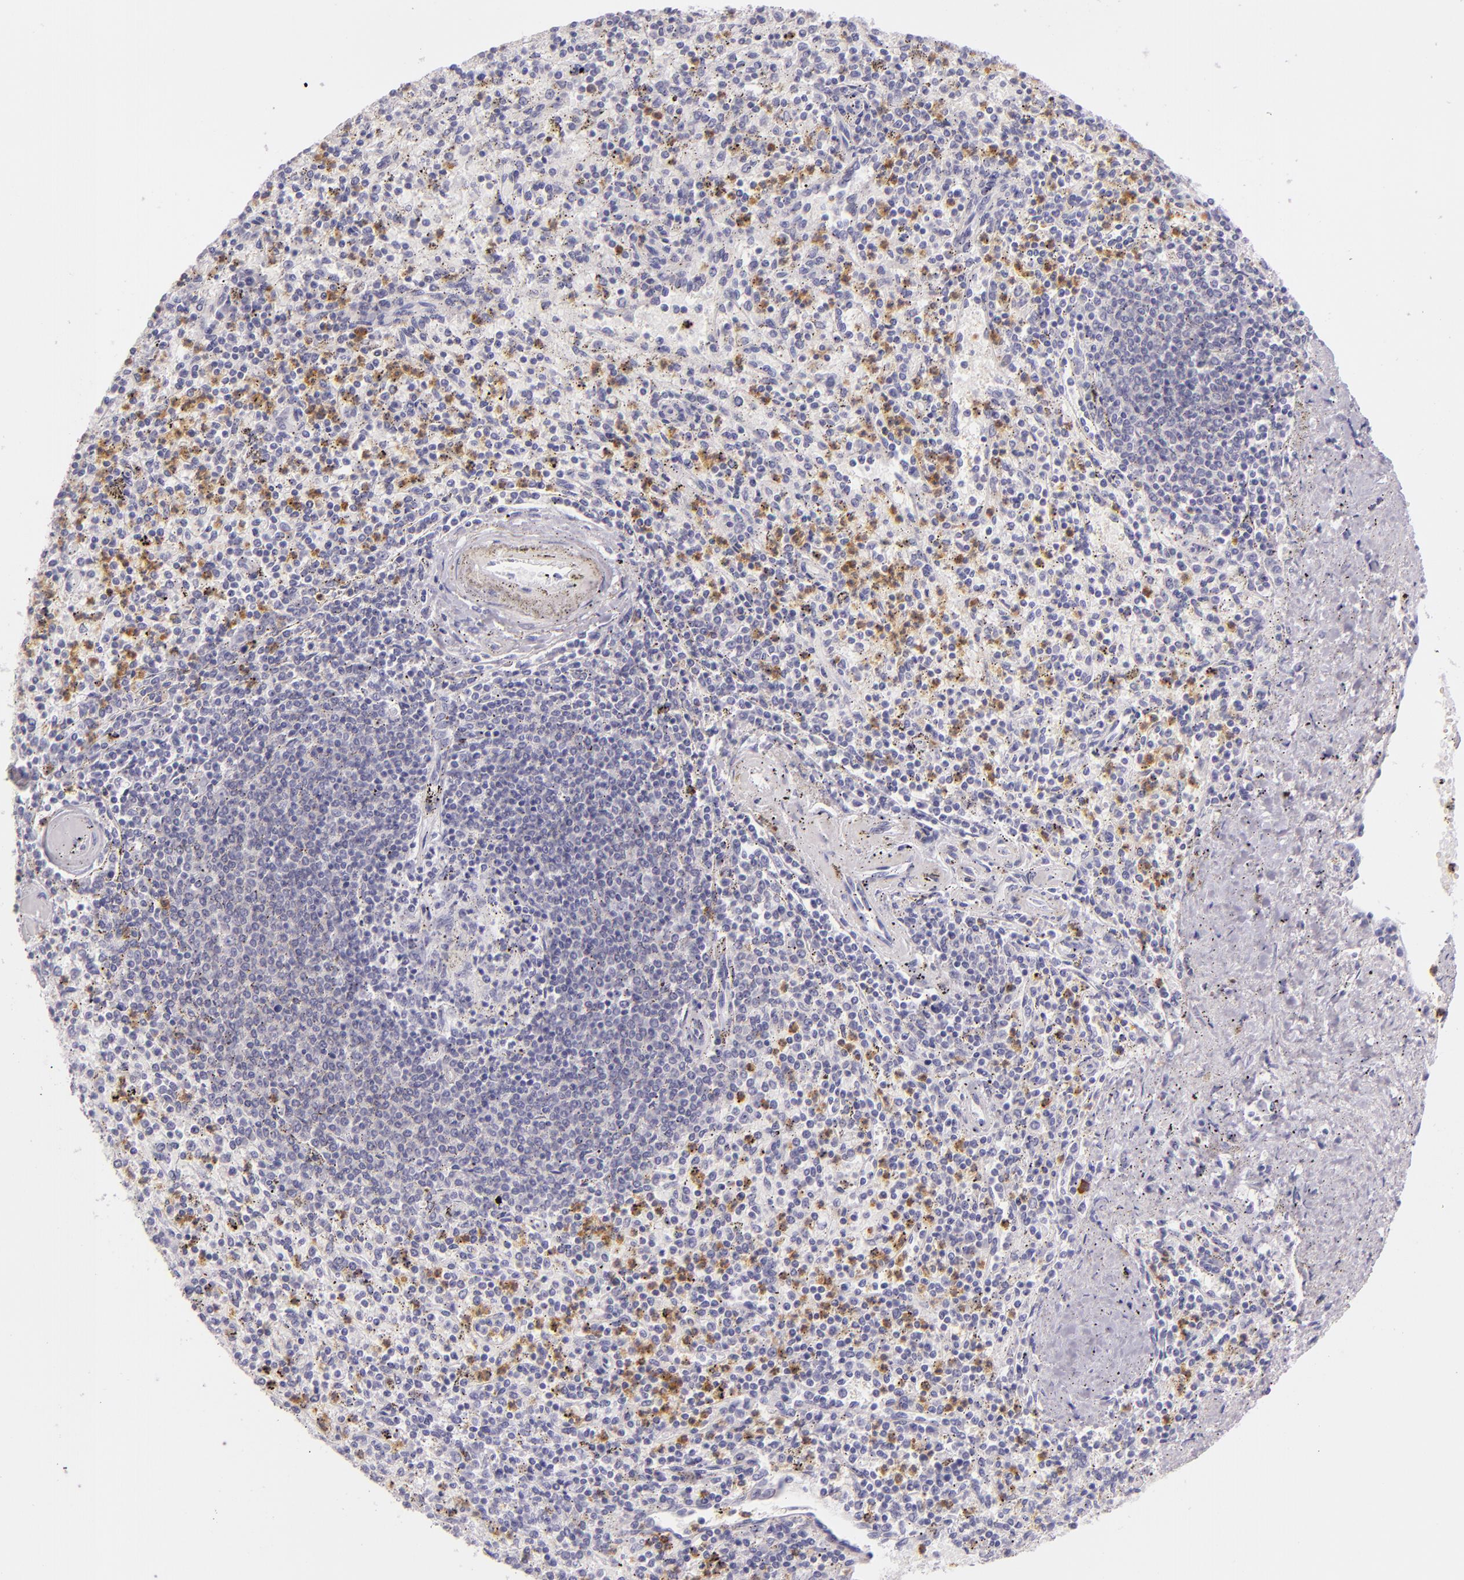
{"staining": {"intensity": "moderate", "quantity": "<25%", "location": "cytoplasmic/membranous"}, "tissue": "spleen", "cell_type": "Cells in red pulp", "image_type": "normal", "snomed": [{"axis": "morphology", "description": "Normal tissue, NOS"}, {"axis": "topography", "description": "Spleen"}], "caption": "Unremarkable spleen reveals moderate cytoplasmic/membranous positivity in about <25% of cells in red pulp, visualized by immunohistochemistry.", "gene": "CEACAM1", "patient": {"sex": "male", "age": 72}}